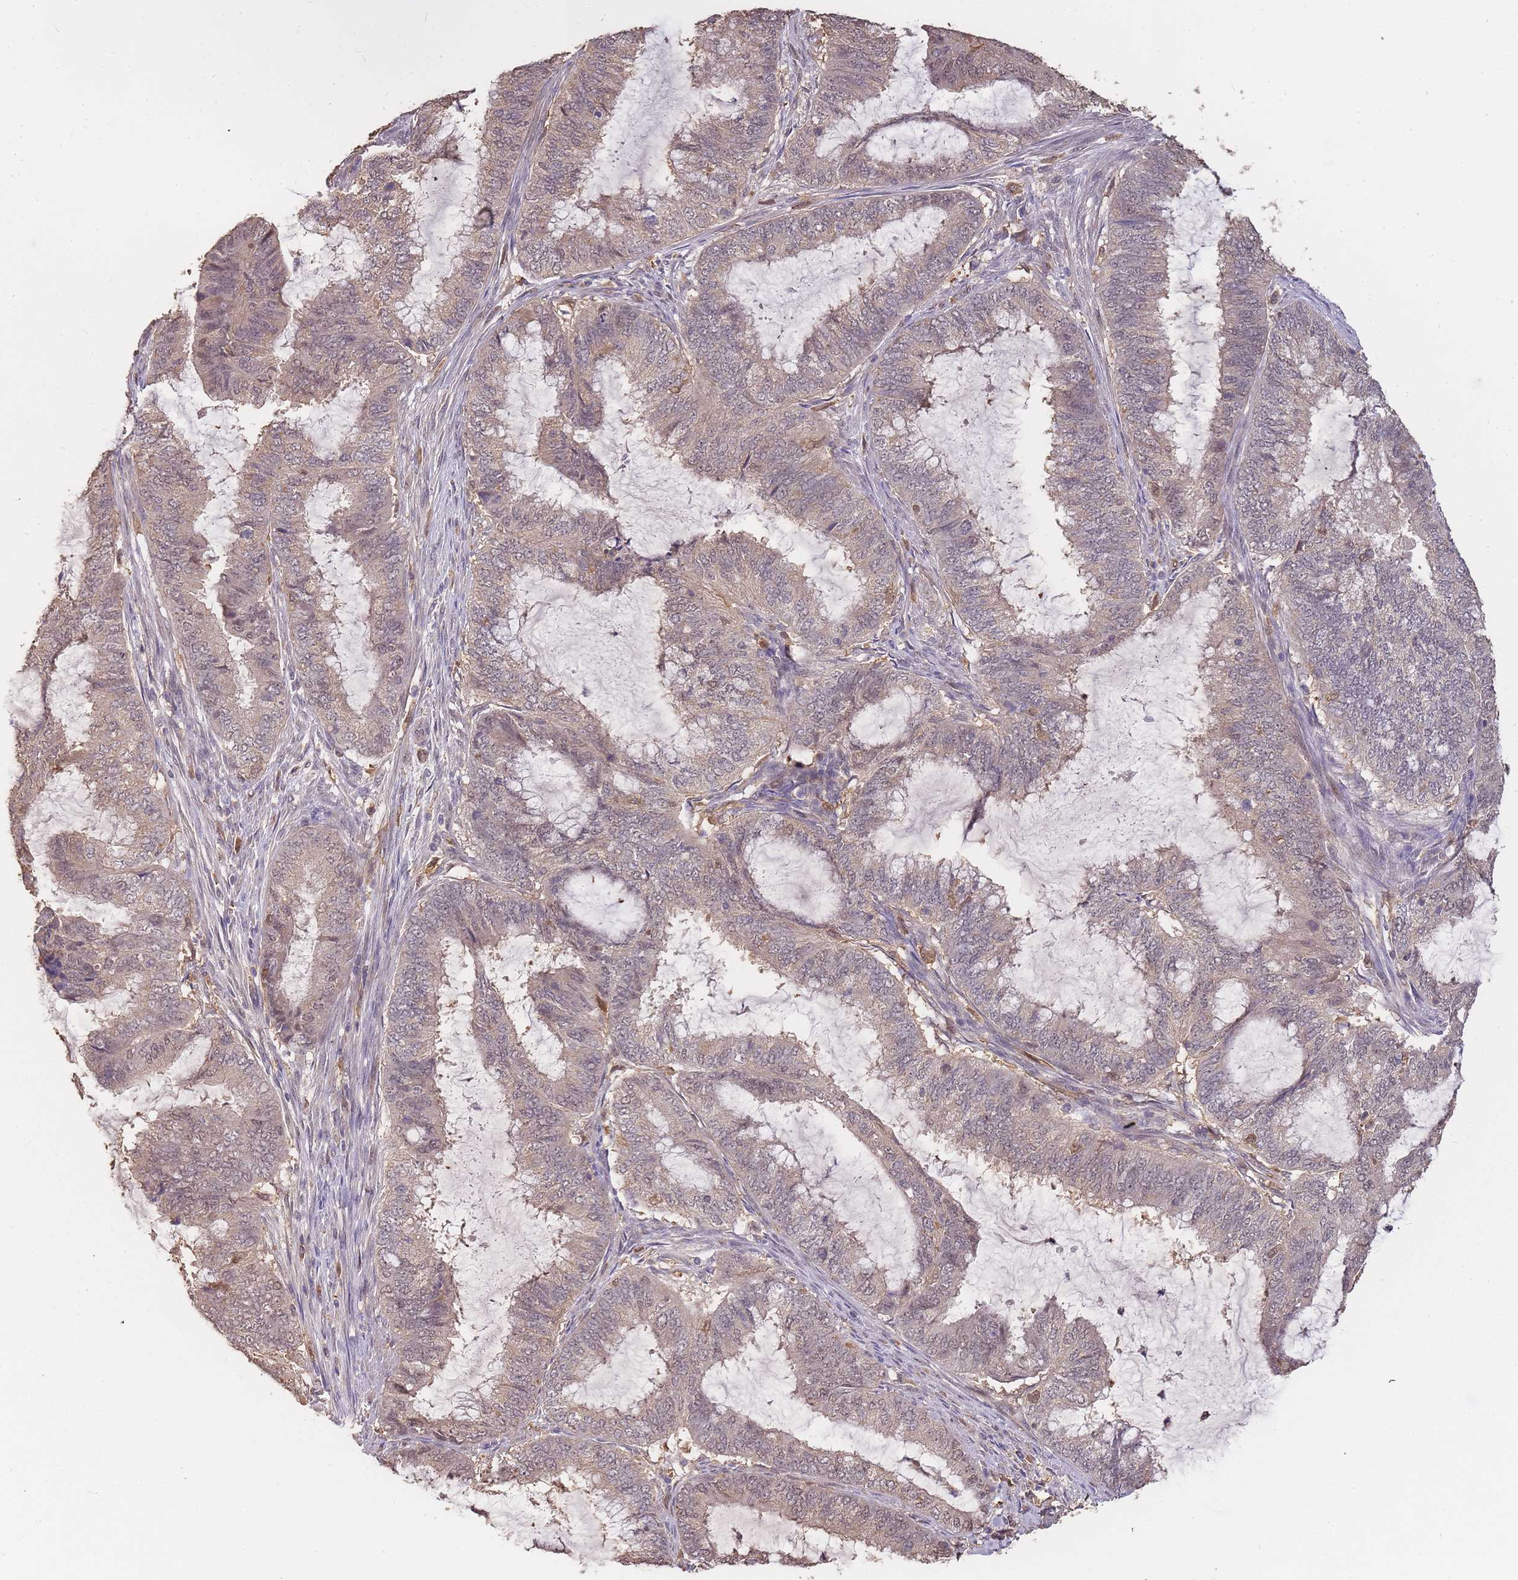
{"staining": {"intensity": "moderate", "quantity": "25%-75%", "location": "cytoplasmic/membranous,nuclear"}, "tissue": "endometrial cancer", "cell_type": "Tumor cells", "image_type": "cancer", "snomed": [{"axis": "morphology", "description": "Adenocarcinoma, NOS"}, {"axis": "topography", "description": "Endometrium"}], "caption": "Endometrial adenocarcinoma stained with a brown dye displays moderate cytoplasmic/membranous and nuclear positive positivity in approximately 25%-75% of tumor cells.", "gene": "CDKN2AIPNL", "patient": {"sex": "female", "age": 51}}